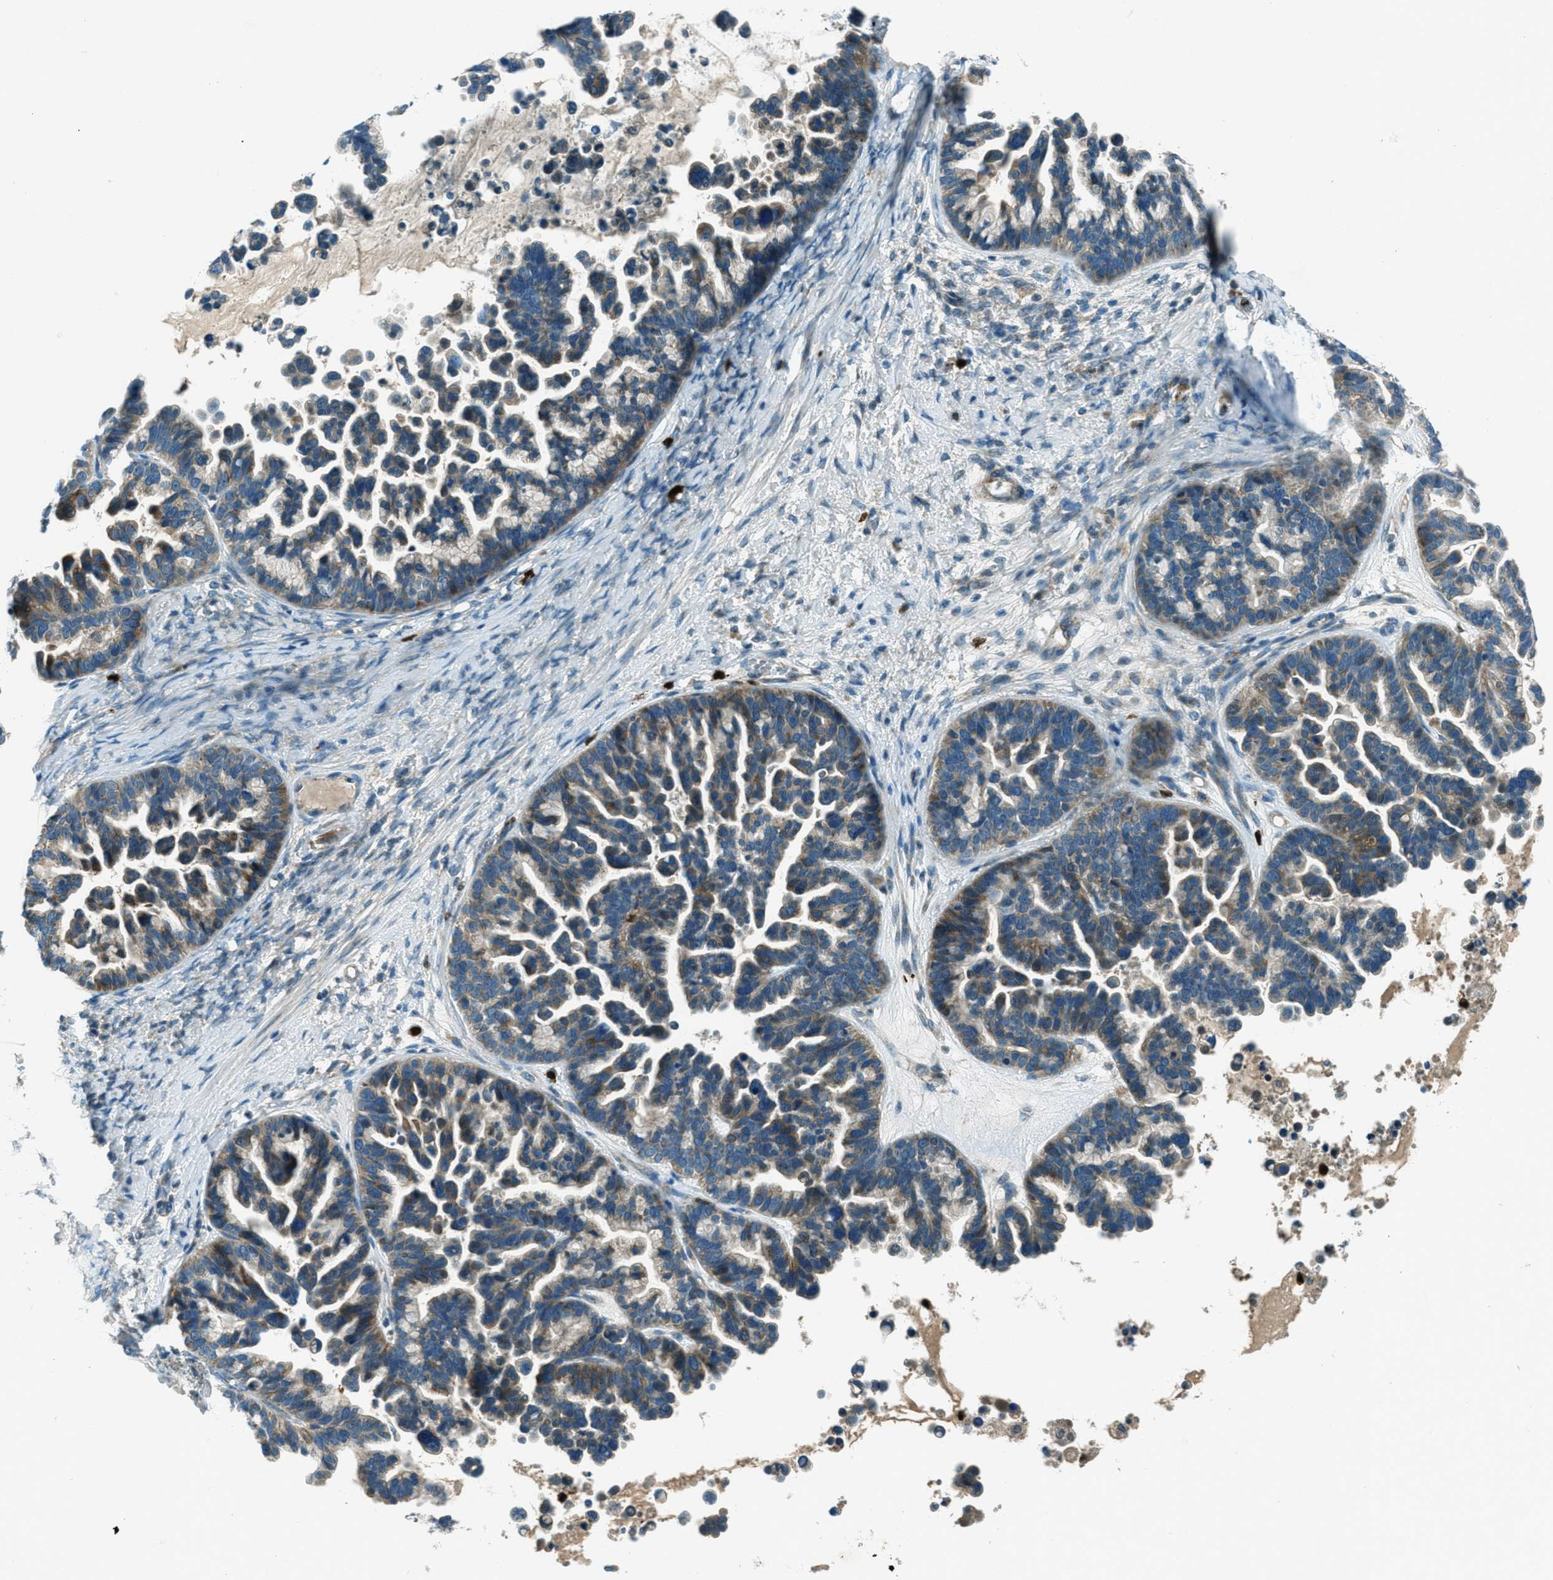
{"staining": {"intensity": "moderate", "quantity": ">75%", "location": "cytoplasmic/membranous"}, "tissue": "ovarian cancer", "cell_type": "Tumor cells", "image_type": "cancer", "snomed": [{"axis": "morphology", "description": "Cystadenocarcinoma, serous, NOS"}, {"axis": "topography", "description": "Ovary"}], "caption": "High-power microscopy captured an immunohistochemistry histopathology image of ovarian cancer (serous cystadenocarcinoma), revealing moderate cytoplasmic/membranous staining in approximately >75% of tumor cells. (brown staining indicates protein expression, while blue staining denotes nuclei).", "gene": "FAR1", "patient": {"sex": "female", "age": 56}}